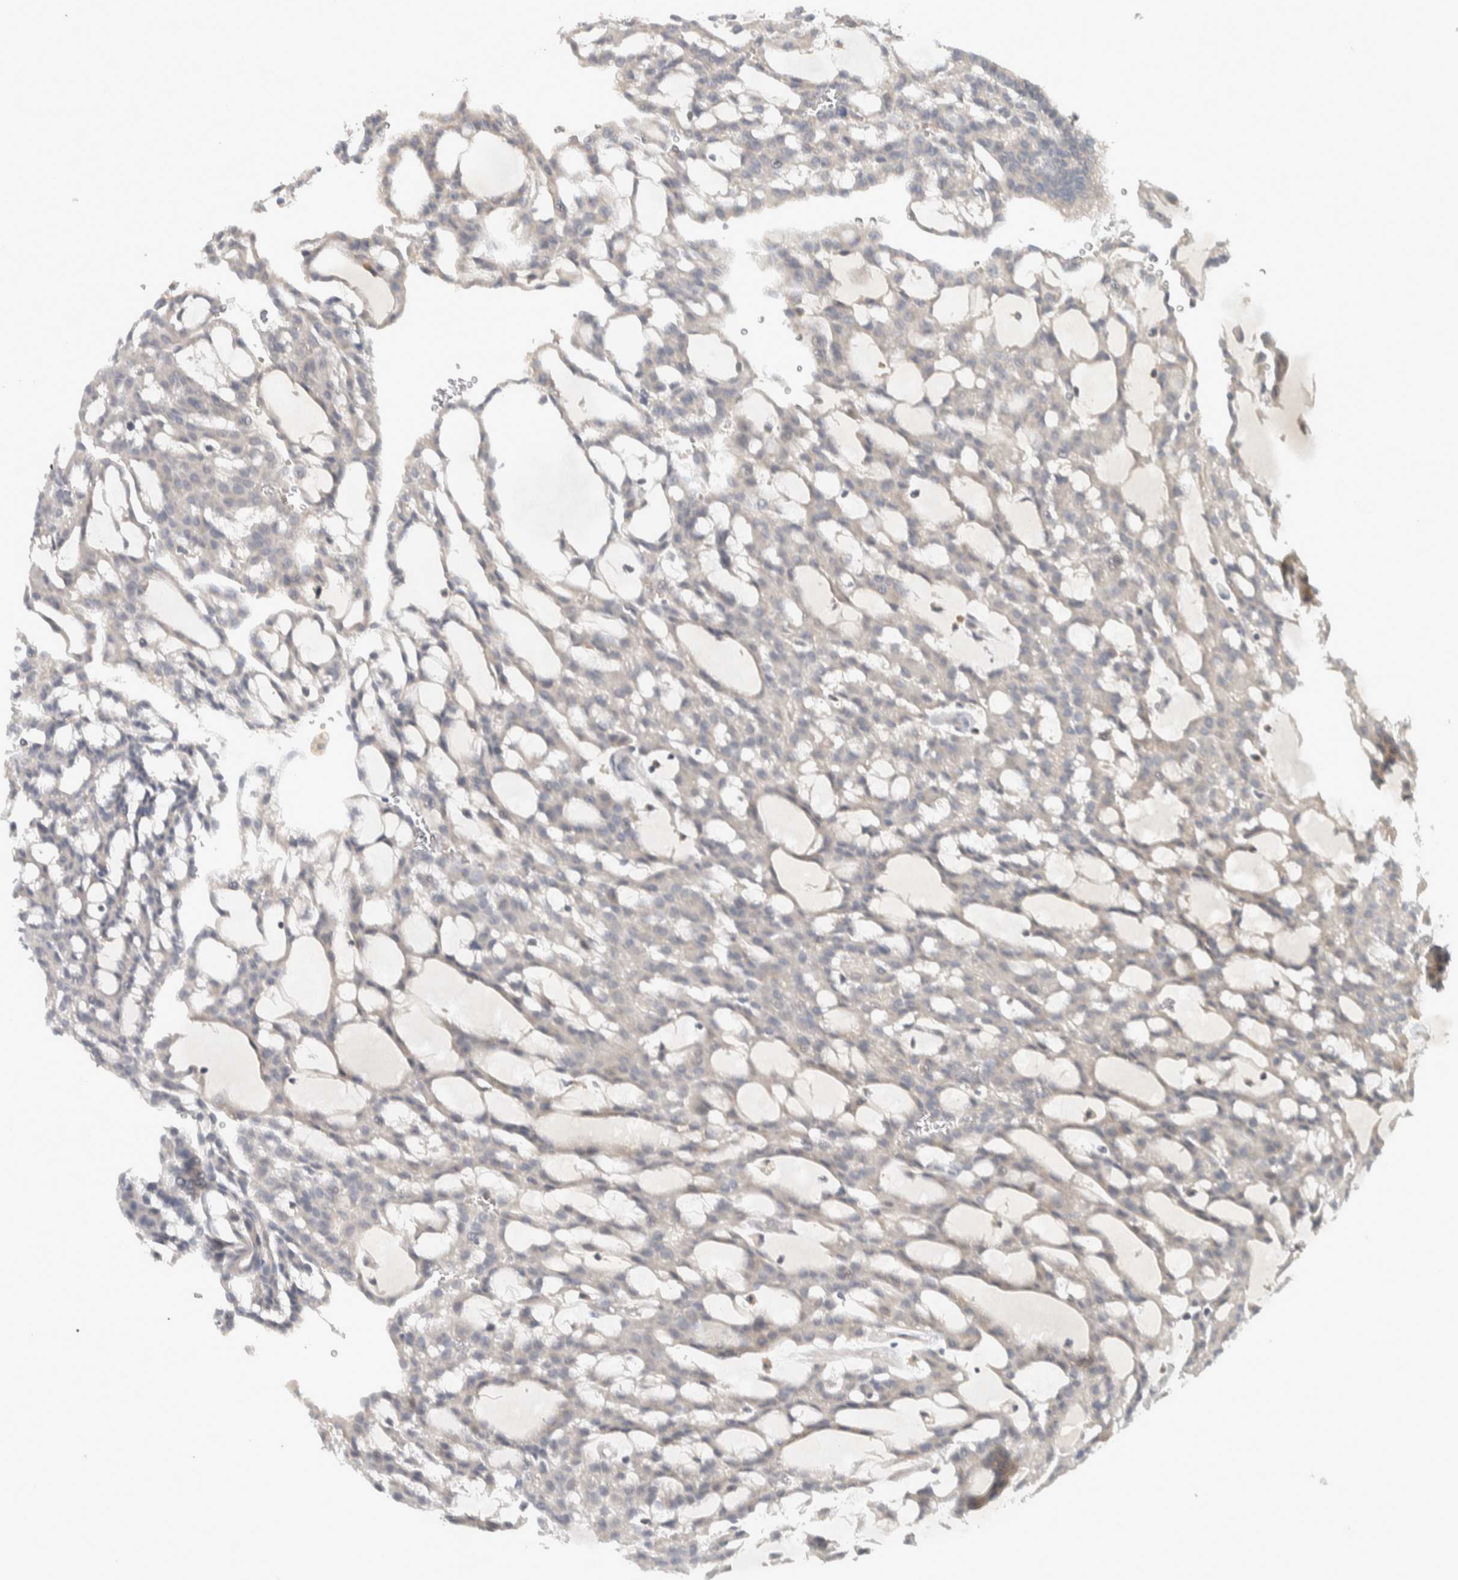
{"staining": {"intensity": "negative", "quantity": "none", "location": "none"}, "tissue": "renal cancer", "cell_type": "Tumor cells", "image_type": "cancer", "snomed": [{"axis": "morphology", "description": "Adenocarcinoma, NOS"}, {"axis": "topography", "description": "Kidney"}], "caption": "High power microscopy image of an immunohistochemistry micrograph of renal cancer (adenocarcinoma), revealing no significant staining in tumor cells.", "gene": "AFP", "patient": {"sex": "male", "age": 63}}